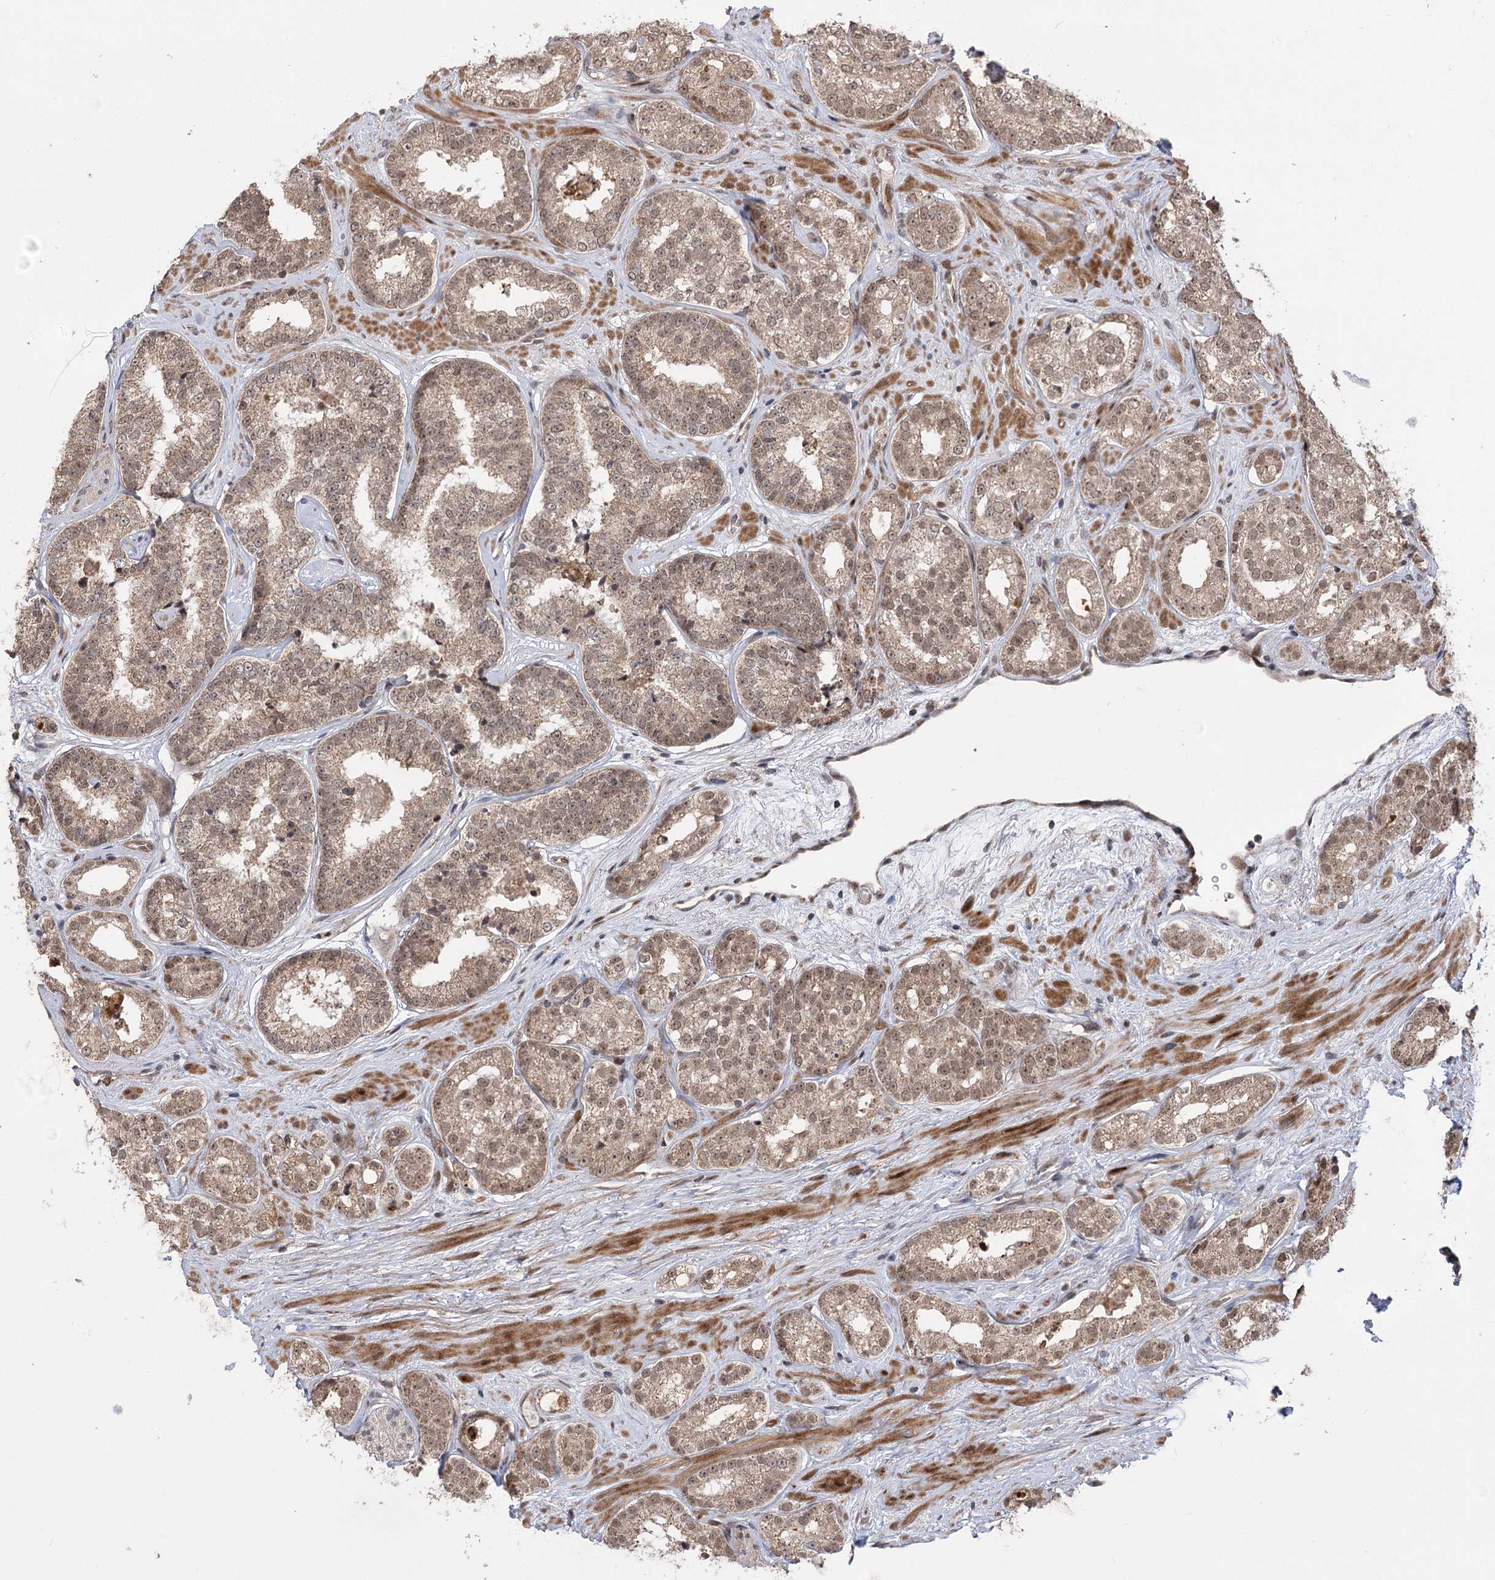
{"staining": {"intensity": "weak", "quantity": ">75%", "location": "cytoplasmic/membranous,nuclear"}, "tissue": "prostate cancer", "cell_type": "Tumor cells", "image_type": "cancer", "snomed": [{"axis": "morphology", "description": "Normal tissue, NOS"}, {"axis": "morphology", "description": "Adenocarcinoma, High grade"}, {"axis": "topography", "description": "Prostate"}], "caption": "High-grade adenocarcinoma (prostate) was stained to show a protein in brown. There is low levels of weak cytoplasmic/membranous and nuclear positivity in approximately >75% of tumor cells.", "gene": "TENM2", "patient": {"sex": "male", "age": 83}}